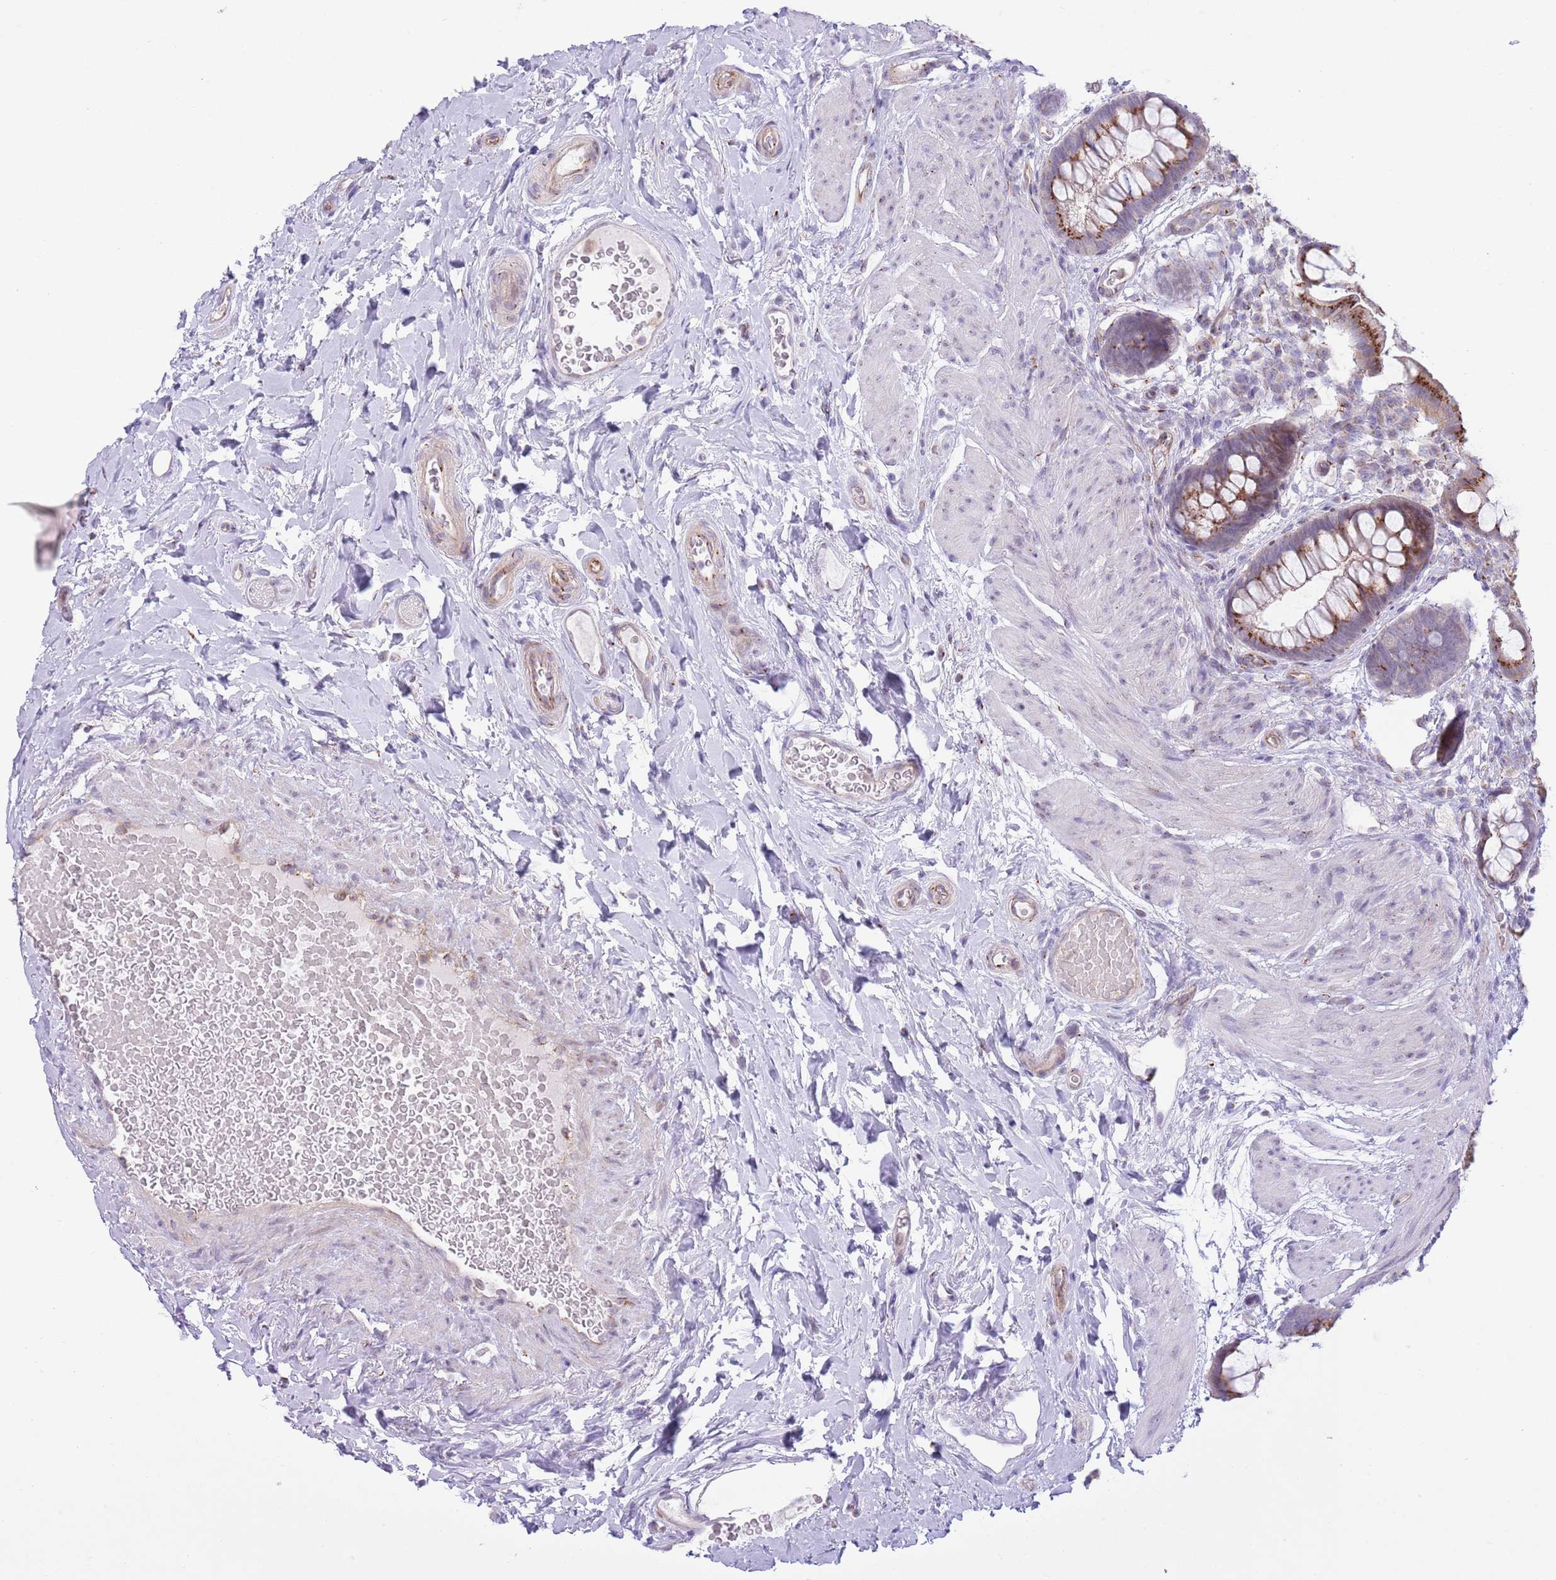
{"staining": {"intensity": "strong", "quantity": "25%-75%", "location": "cytoplasmic/membranous"}, "tissue": "rectum", "cell_type": "Glandular cells", "image_type": "normal", "snomed": [{"axis": "morphology", "description": "Normal tissue, NOS"}, {"axis": "topography", "description": "Rectum"}, {"axis": "topography", "description": "Peripheral nerve tissue"}], "caption": "Immunohistochemistry (IHC) histopathology image of benign rectum: human rectum stained using immunohistochemistry (IHC) demonstrates high levels of strong protein expression localized specifically in the cytoplasmic/membranous of glandular cells, appearing as a cytoplasmic/membranous brown color.", "gene": "C20orf96", "patient": {"sex": "female", "age": 69}}